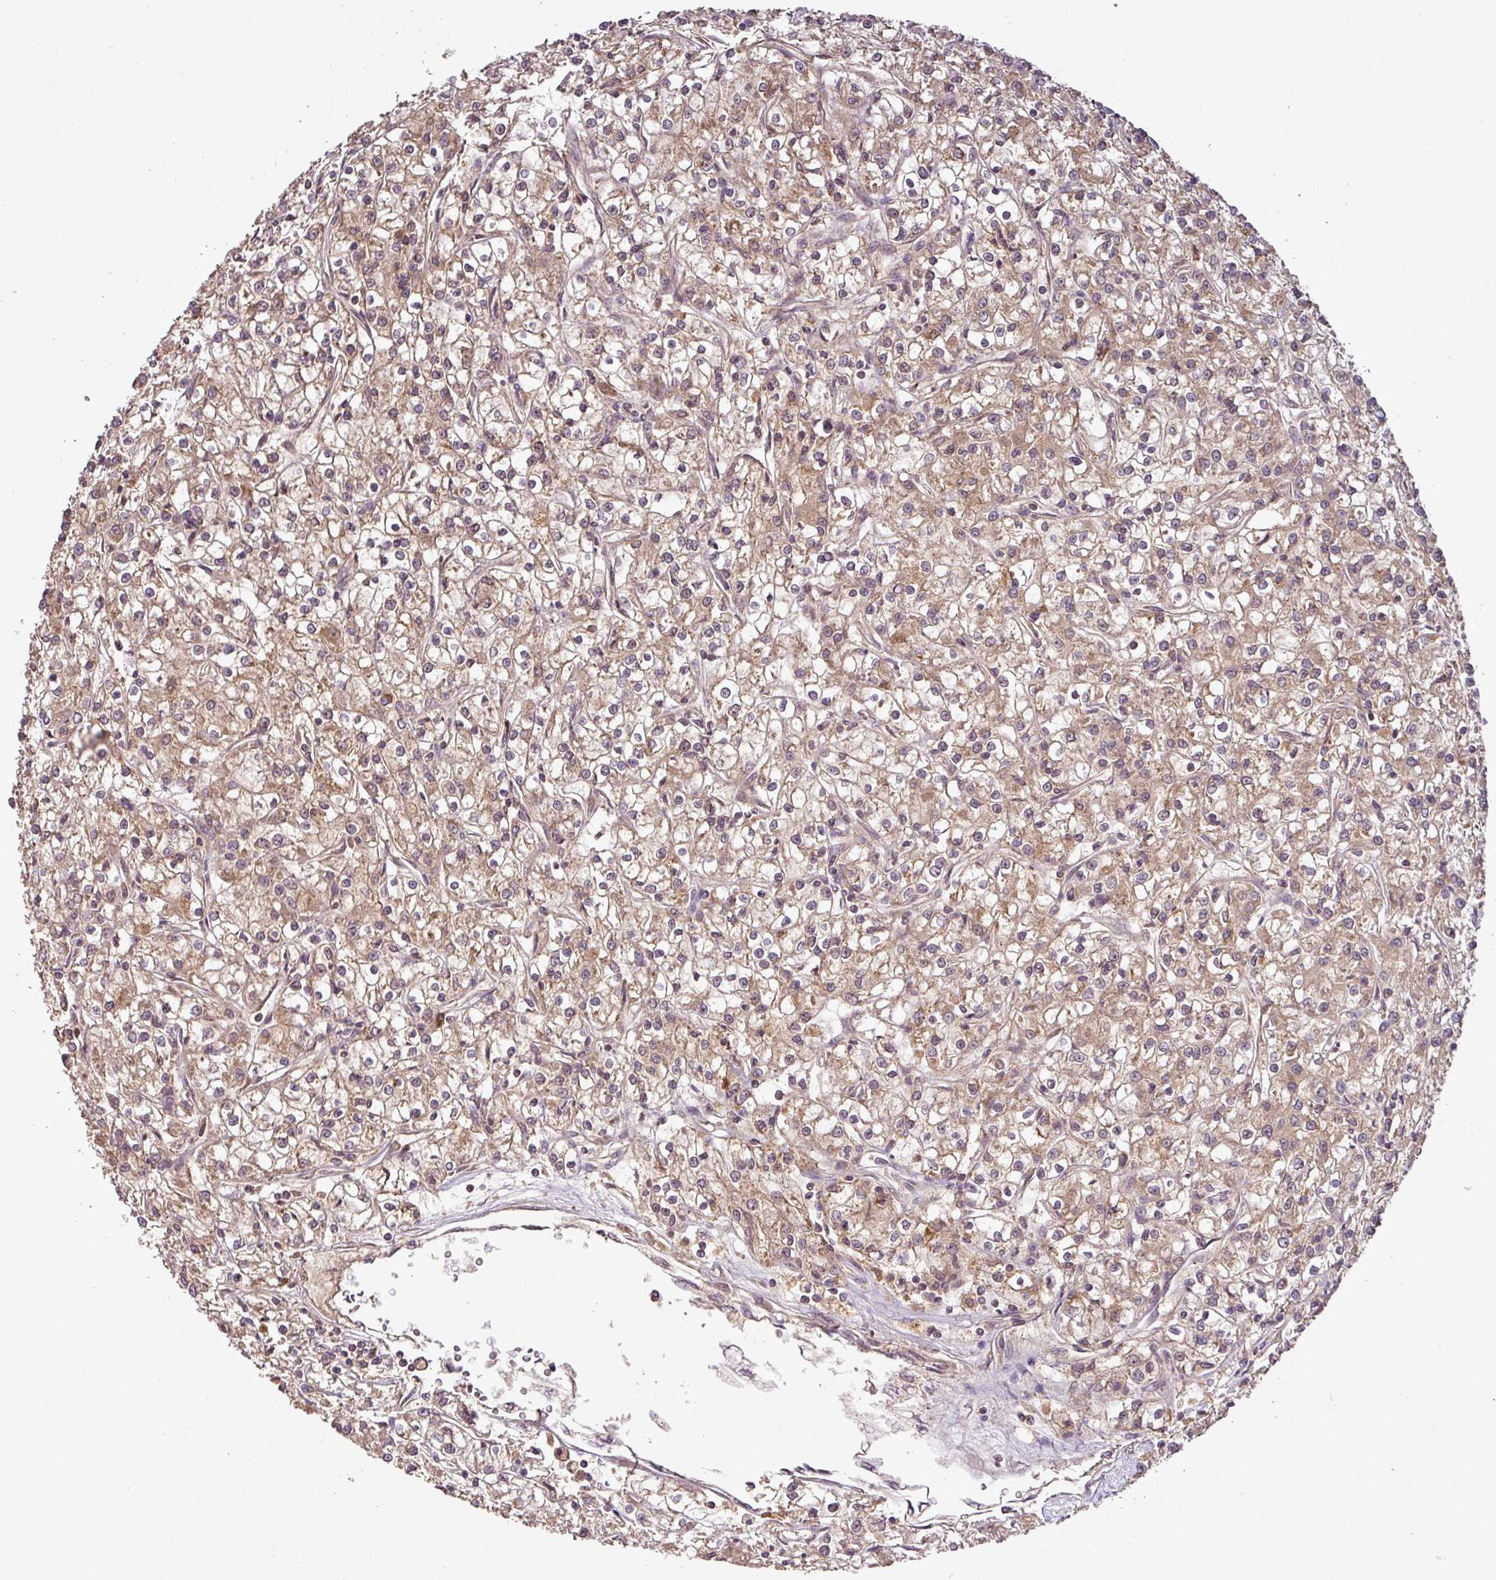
{"staining": {"intensity": "moderate", "quantity": "25%-75%", "location": "cytoplasmic/membranous"}, "tissue": "renal cancer", "cell_type": "Tumor cells", "image_type": "cancer", "snomed": [{"axis": "morphology", "description": "Adenocarcinoma, NOS"}, {"axis": "topography", "description": "Kidney"}], "caption": "This is a micrograph of IHC staining of renal cancer (adenocarcinoma), which shows moderate staining in the cytoplasmic/membranous of tumor cells.", "gene": "FAIM", "patient": {"sex": "female", "age": 59}}